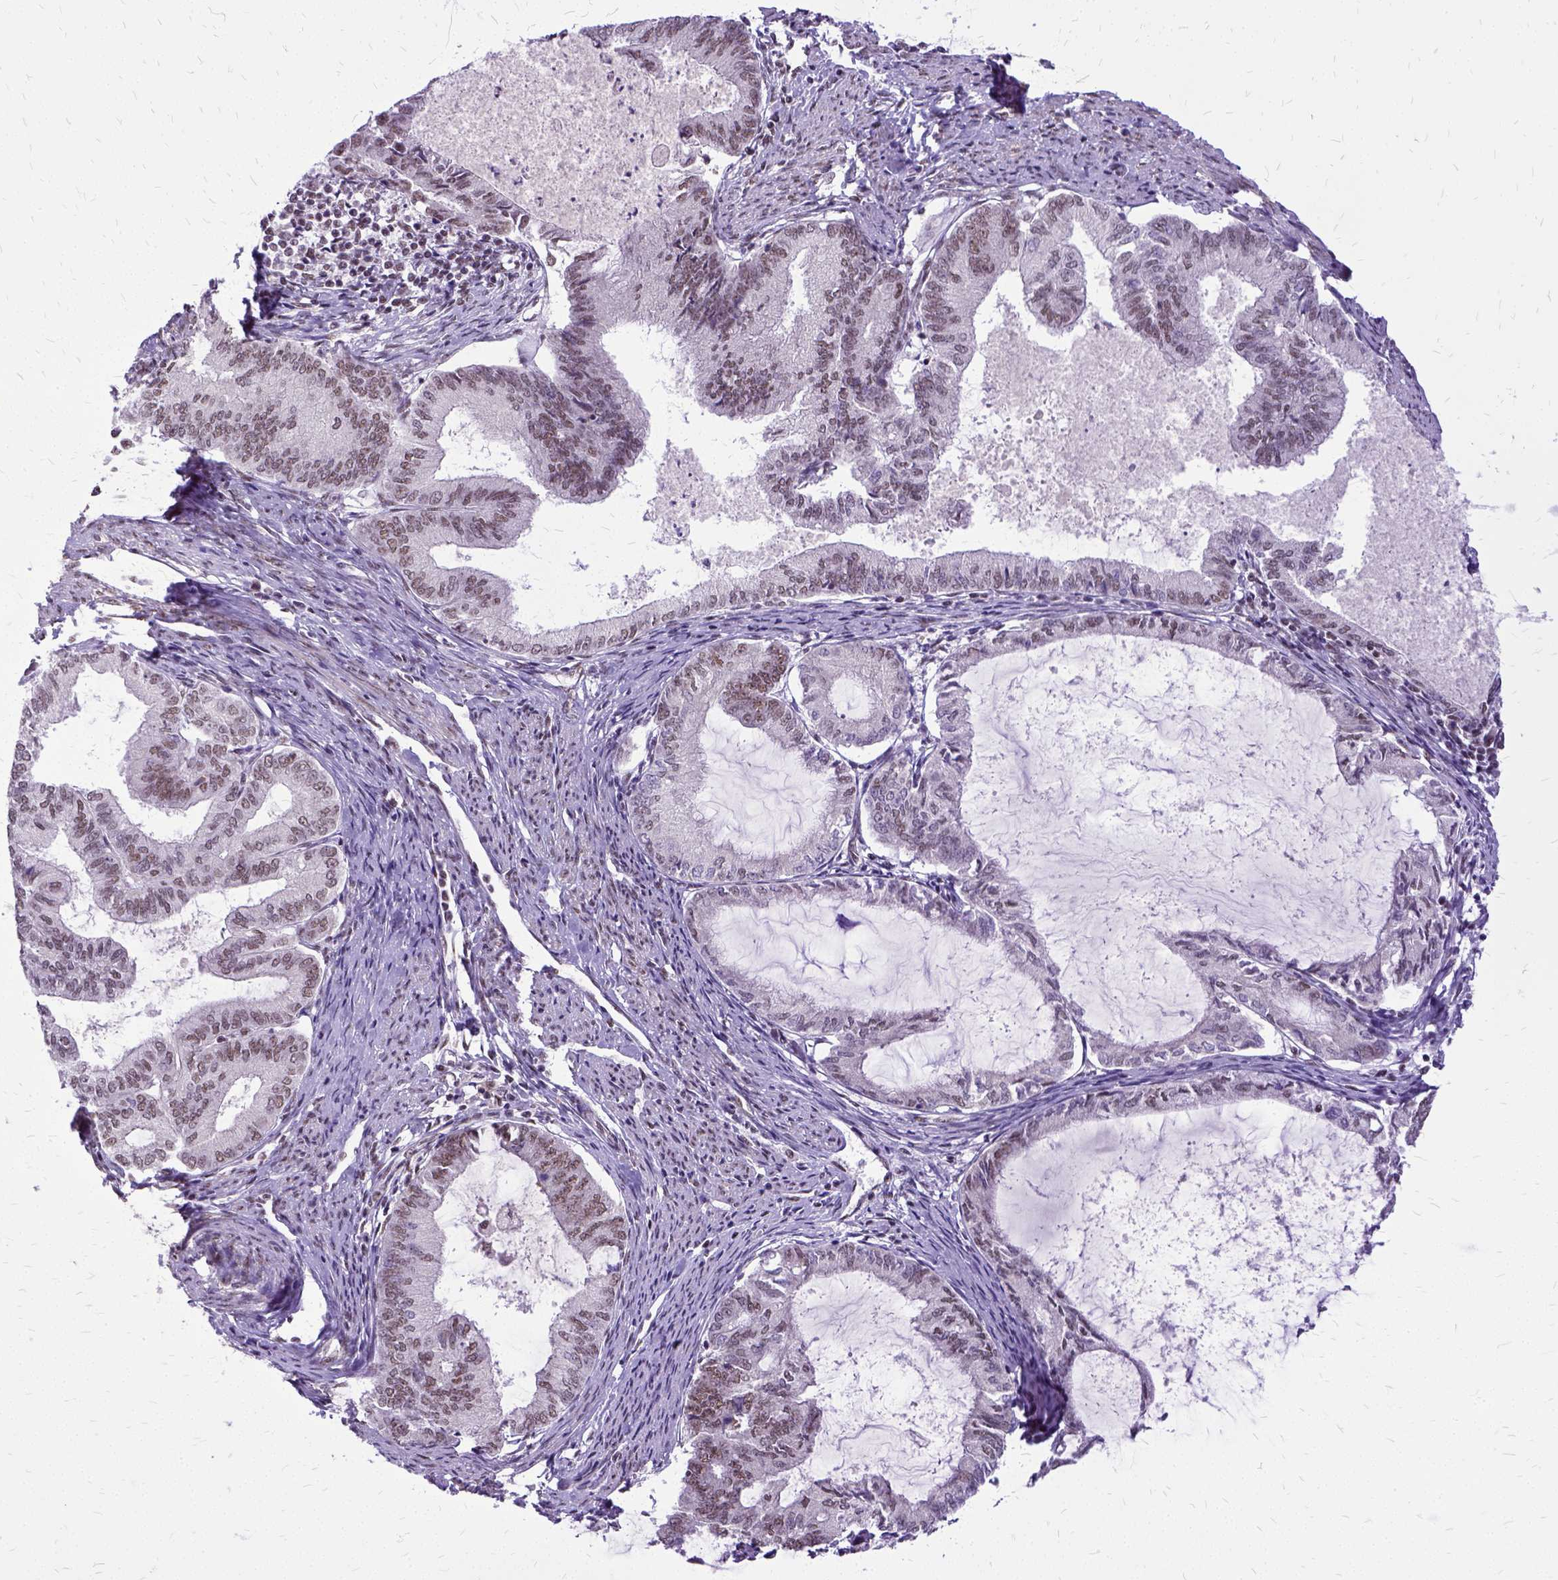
{"staining": {"intensity": "weak", "quantity": ">75%", "location": "nuclear"}, "tissue": "endometrial cancer", "cell_type": "Tumor cells", "image_type": "cancer", "snomed": [{"axis": "morphology", "description": "Adenocarcinoma, NOS"}, {"axis": "topography", "description": "Endometrium"}], "caption": "Adenocarcinoma (endometrial) was stained to show a protein in brown. There is low levels of weak nuclear expression in approximately >75% of tumor cells. Immunohistochemistry stains the protein in brown and the nuclei are stained blue.", "gene": "SETD1A", "patient": {"sex": "female", "age": 86}}